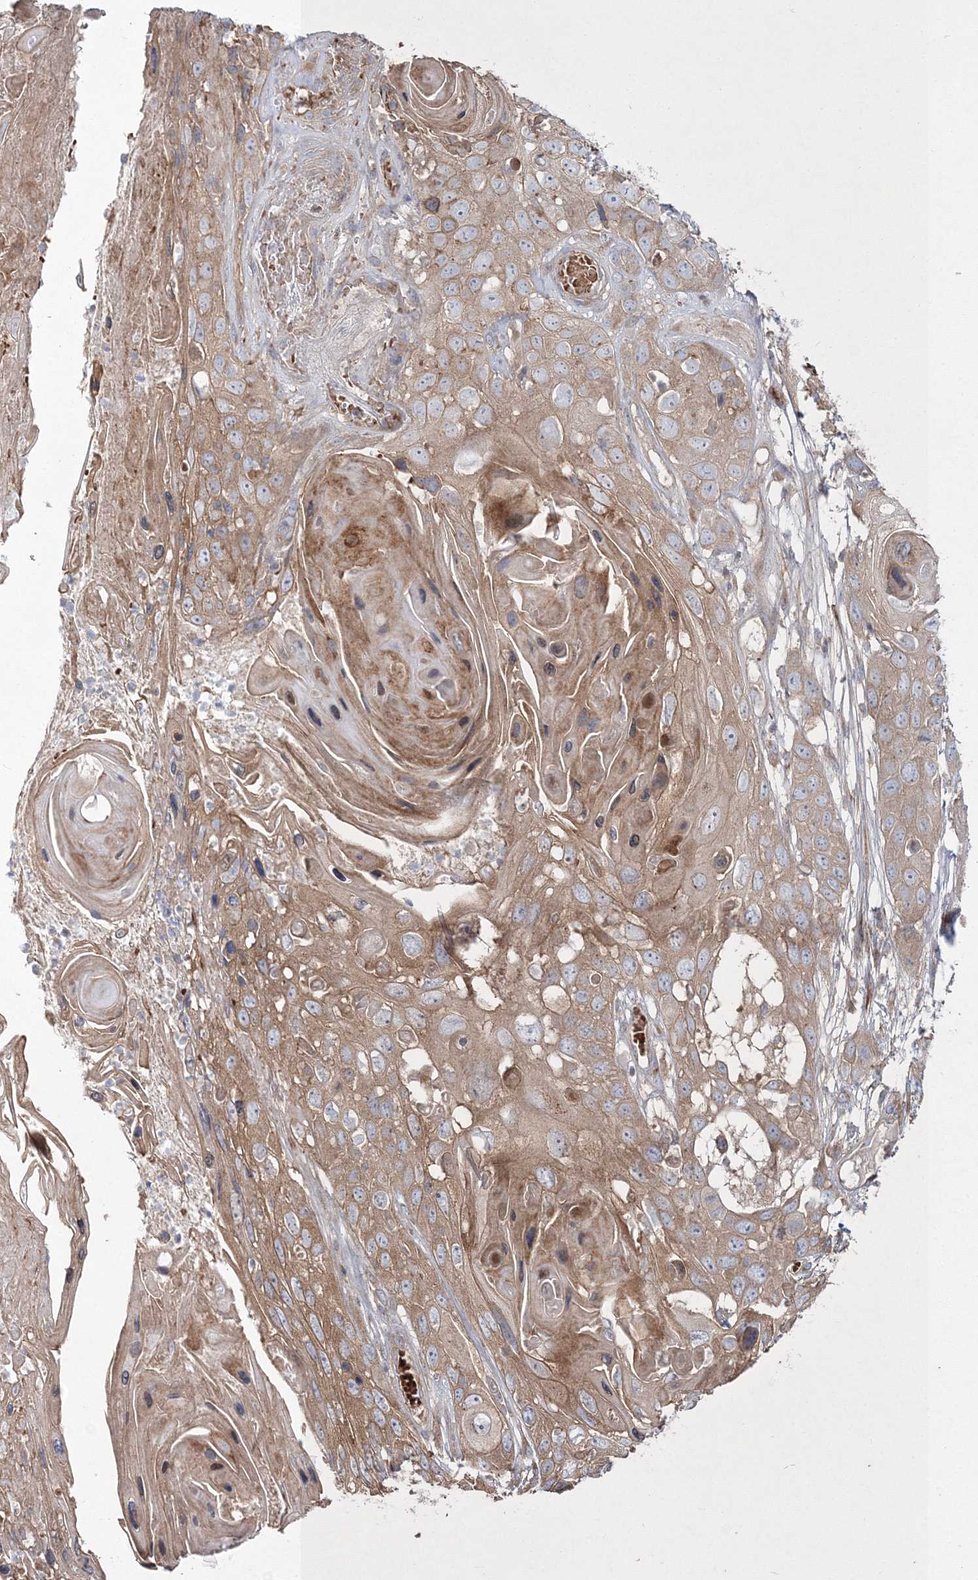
{"staining": {"intensity": "moderate", "quantity": ">75%", "location": "cytoplasmic/membranous"}, "tissue": "skin cancer", "cell_type": "Tumor cells", "image_type": "cancer", "snomed": [{"axis": "morphology", "description": "Squamous cell carcinoma, NOS"}, {"axis": "topography", "description": "Skin"}], "caption": "Squamous cell carcinoma (skin) stained with a brown dye demonstrates moderate cytoplasmic/membranous positive staining in about >75% of tumor cells.", "gene": "ZSWIM6", "patient": {"sex": "male", "age": 55}}